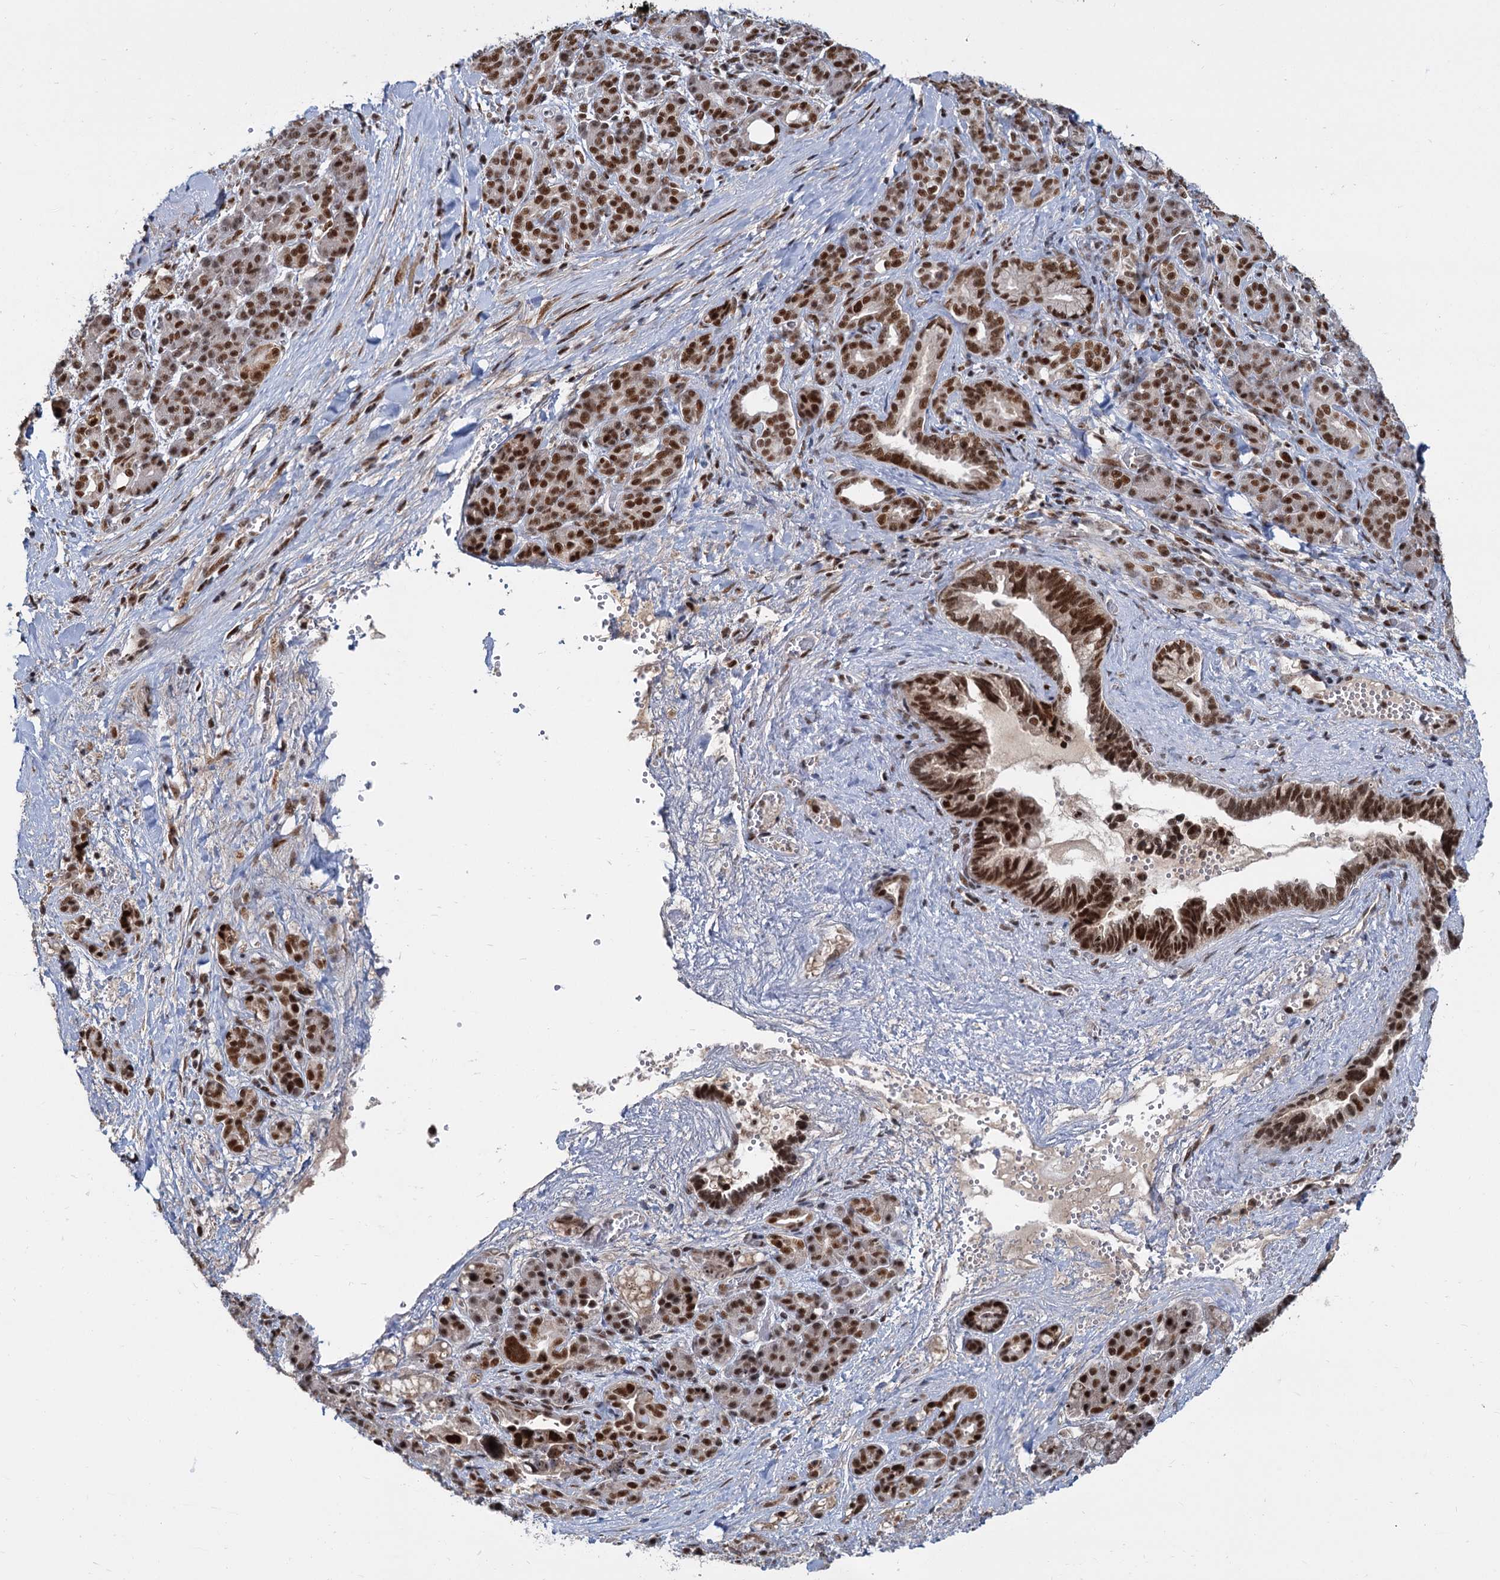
{"staining": {"intensity": "strong", "quantity": ">75%", "location": "nuclear"}, "tissue": "pancreatic cancer", "cell_type": "Tumor cells", "image_type": "cancer", "snomed": [{"axis": "morphology", "description": "Adenocarcinoma, NOS"}, {"axis": "topography", "description": "Pancreas"}], "caption": "Tumor cells exhibit high levels of strong nuclear positivity in approximately >75% of cells in human pancreatic cancer.", "gene": "WBP4", "patient": {"sex": "male", "age": 59}}